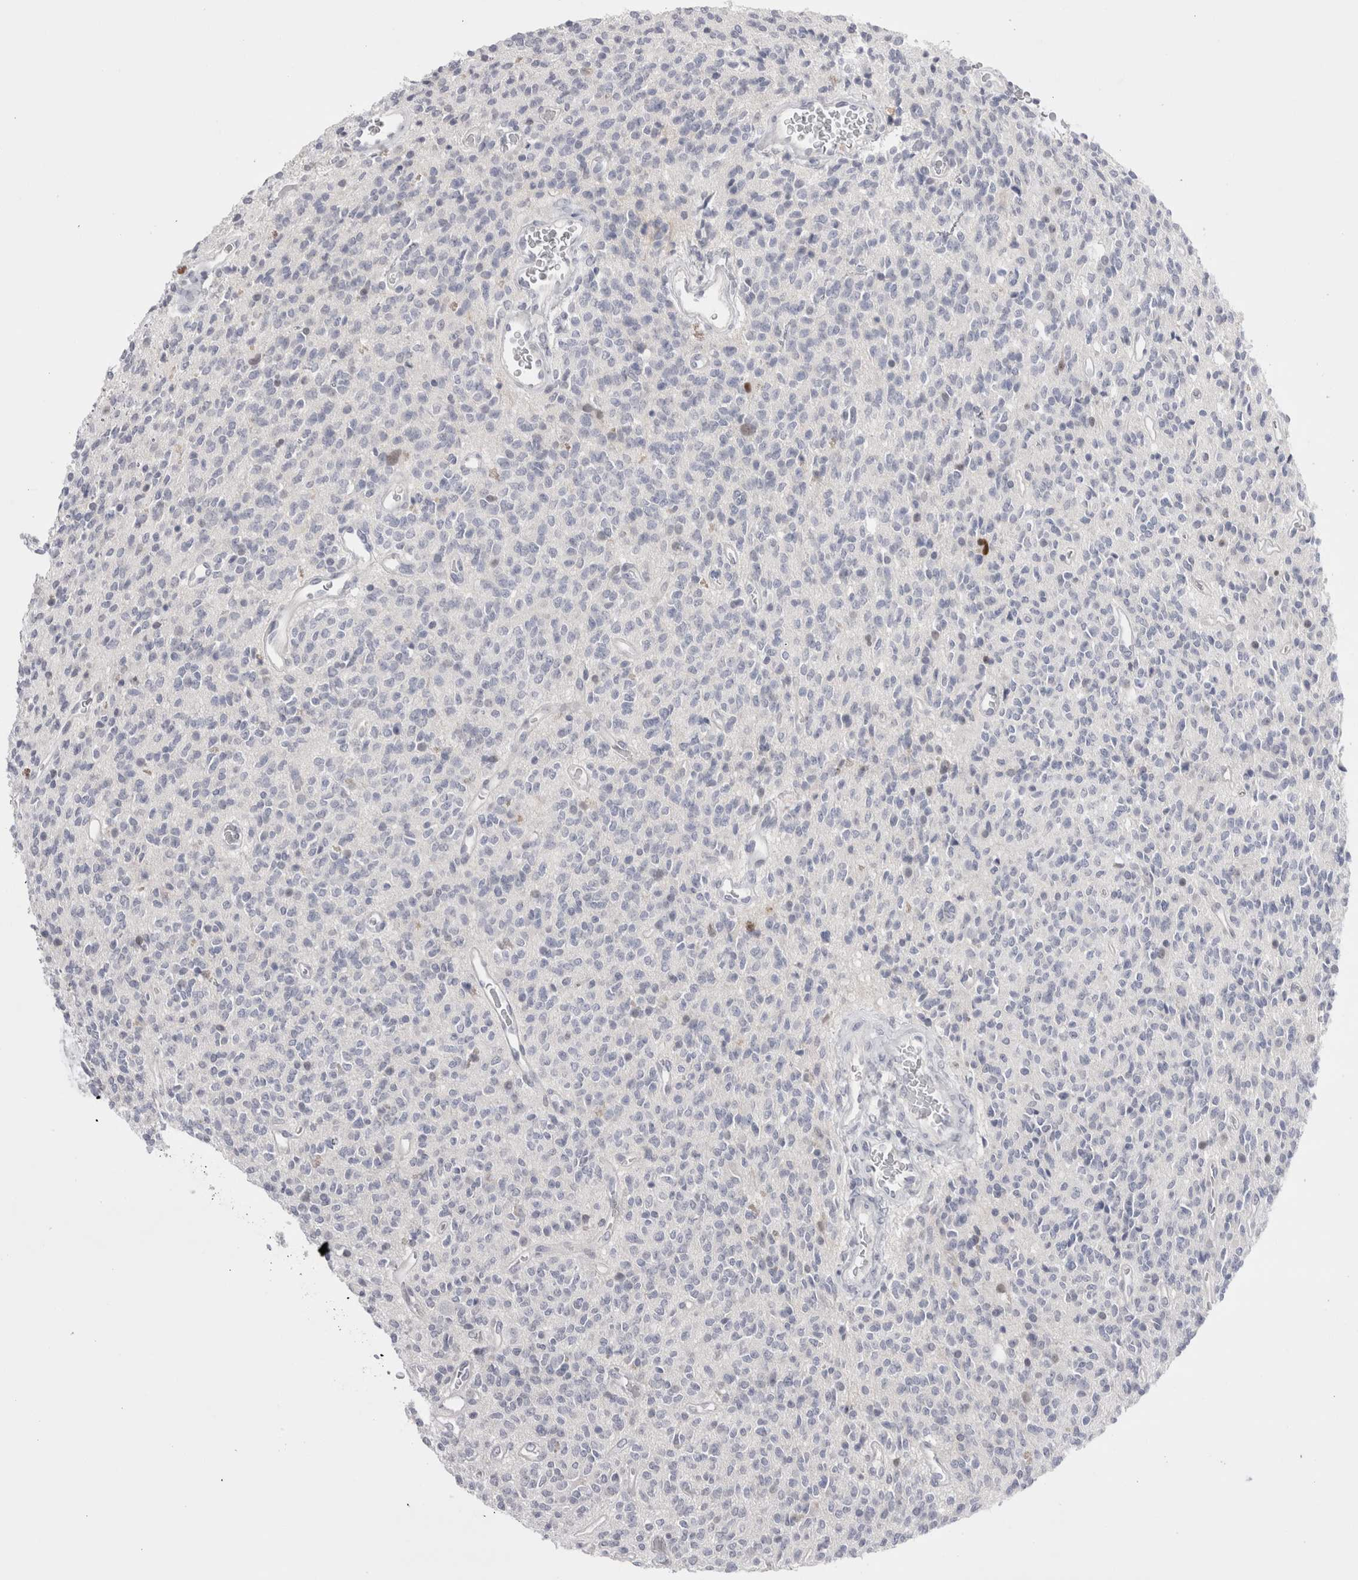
{"staining": {"intensity": "negative", "quantity": "none", "location": "none"}, "tissue": "glioma", "cell_type": "Tumor cells", "image_type": "cancer", "snomed": [{"axis": "morphology", "description": "Glioma, malignant, High grade"}, {"axis": "topography", "description": "Brain"}], "caption": "An IHC micrograph of glioma is shown. There is no staining in tumor cells of glioma.", "gene": "FNDC8", "patient": {"sex": "male", "age": 34}}